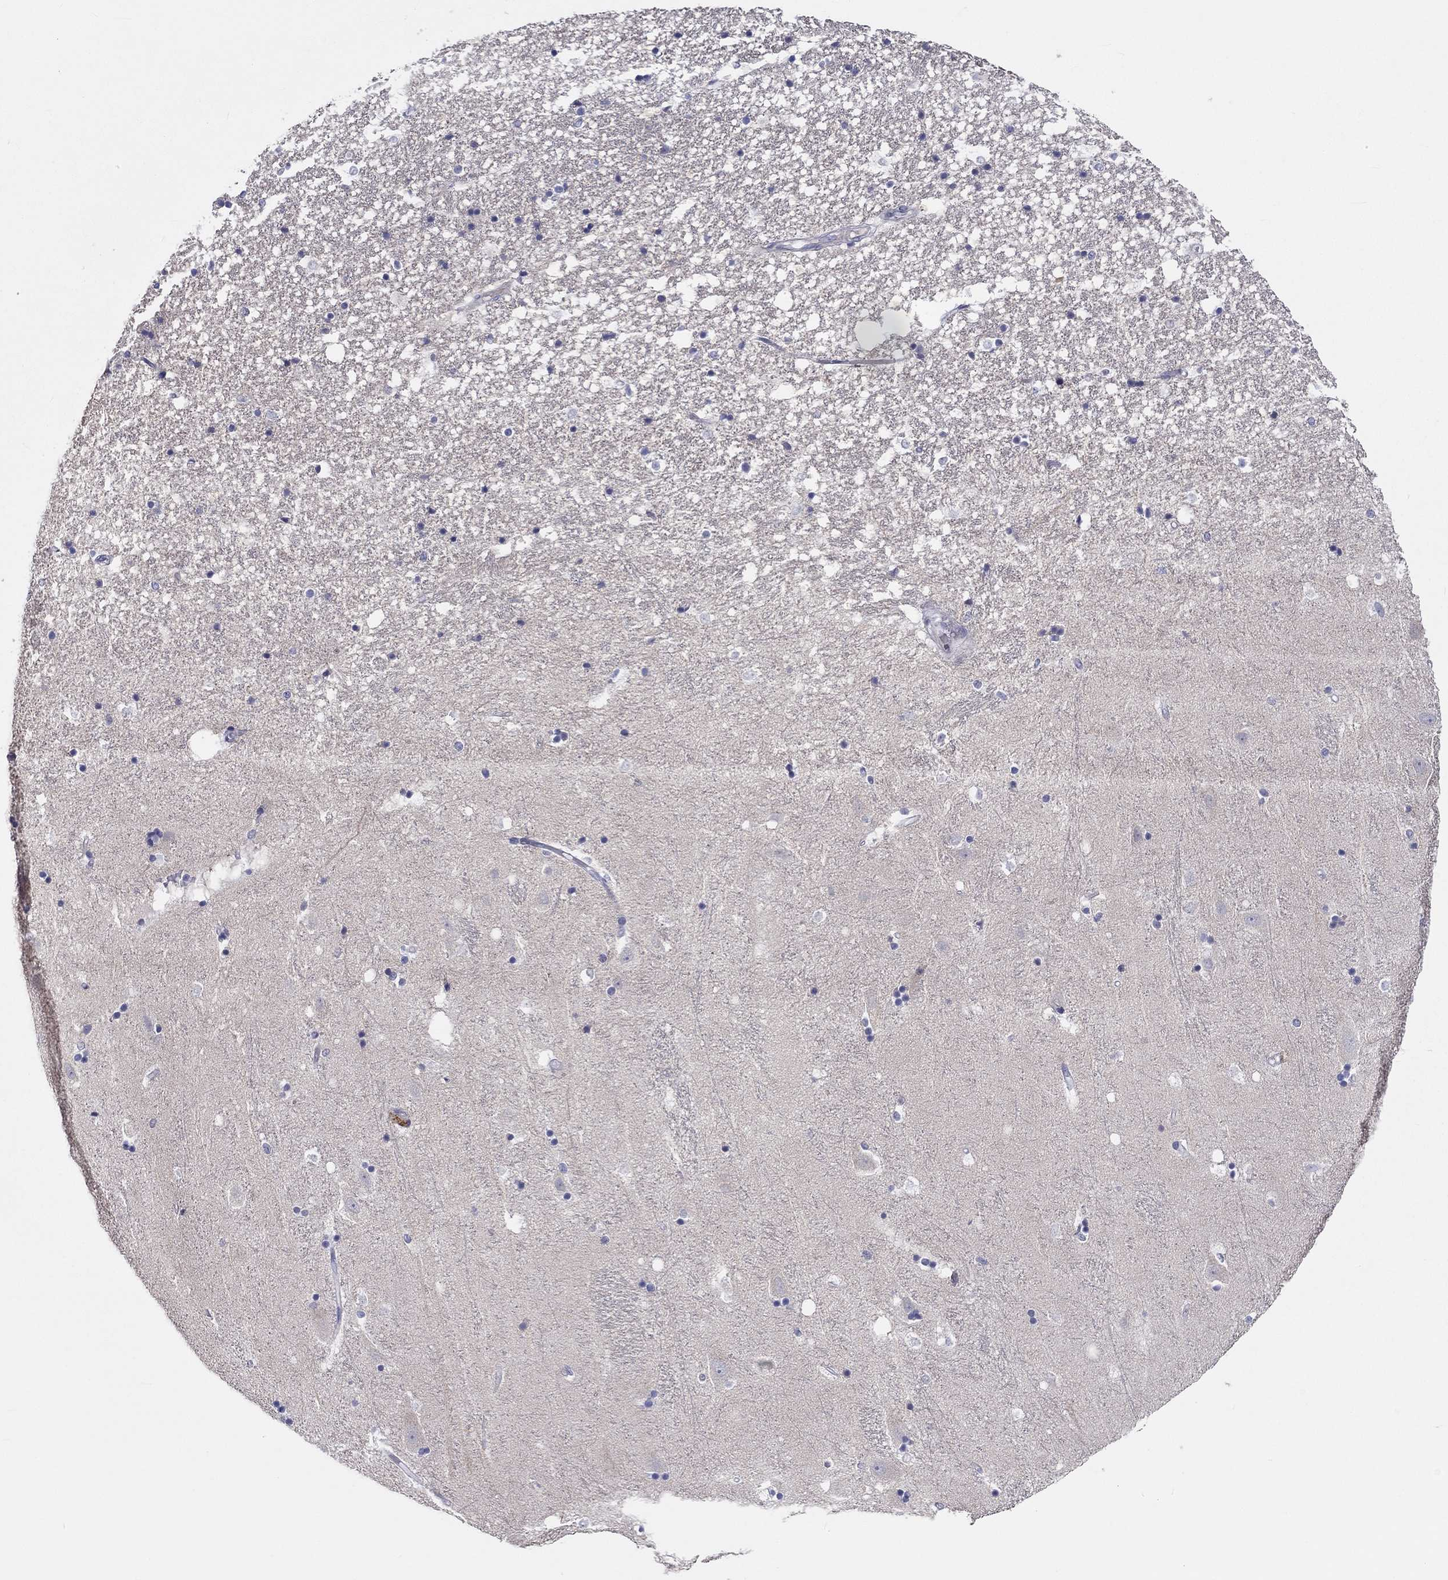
{"staining": {"intensity": "negative", "quantity": "none", "location": "none"}, "tissue": "hippocampus", "cell_type": "Glial cells", "image_type": "normal", "snomed": [{"axis": "morphology", "description": "Normal tissue, NOS"}, {"axis": "topography", "description": "Hippocampus"}], "caption": "Human hippocampus stained for a protein using immunohistochemistry reveals no positivity in glial cells.", "gene": "ABCG4", "patient": {"sex": "male", "age": 49}}